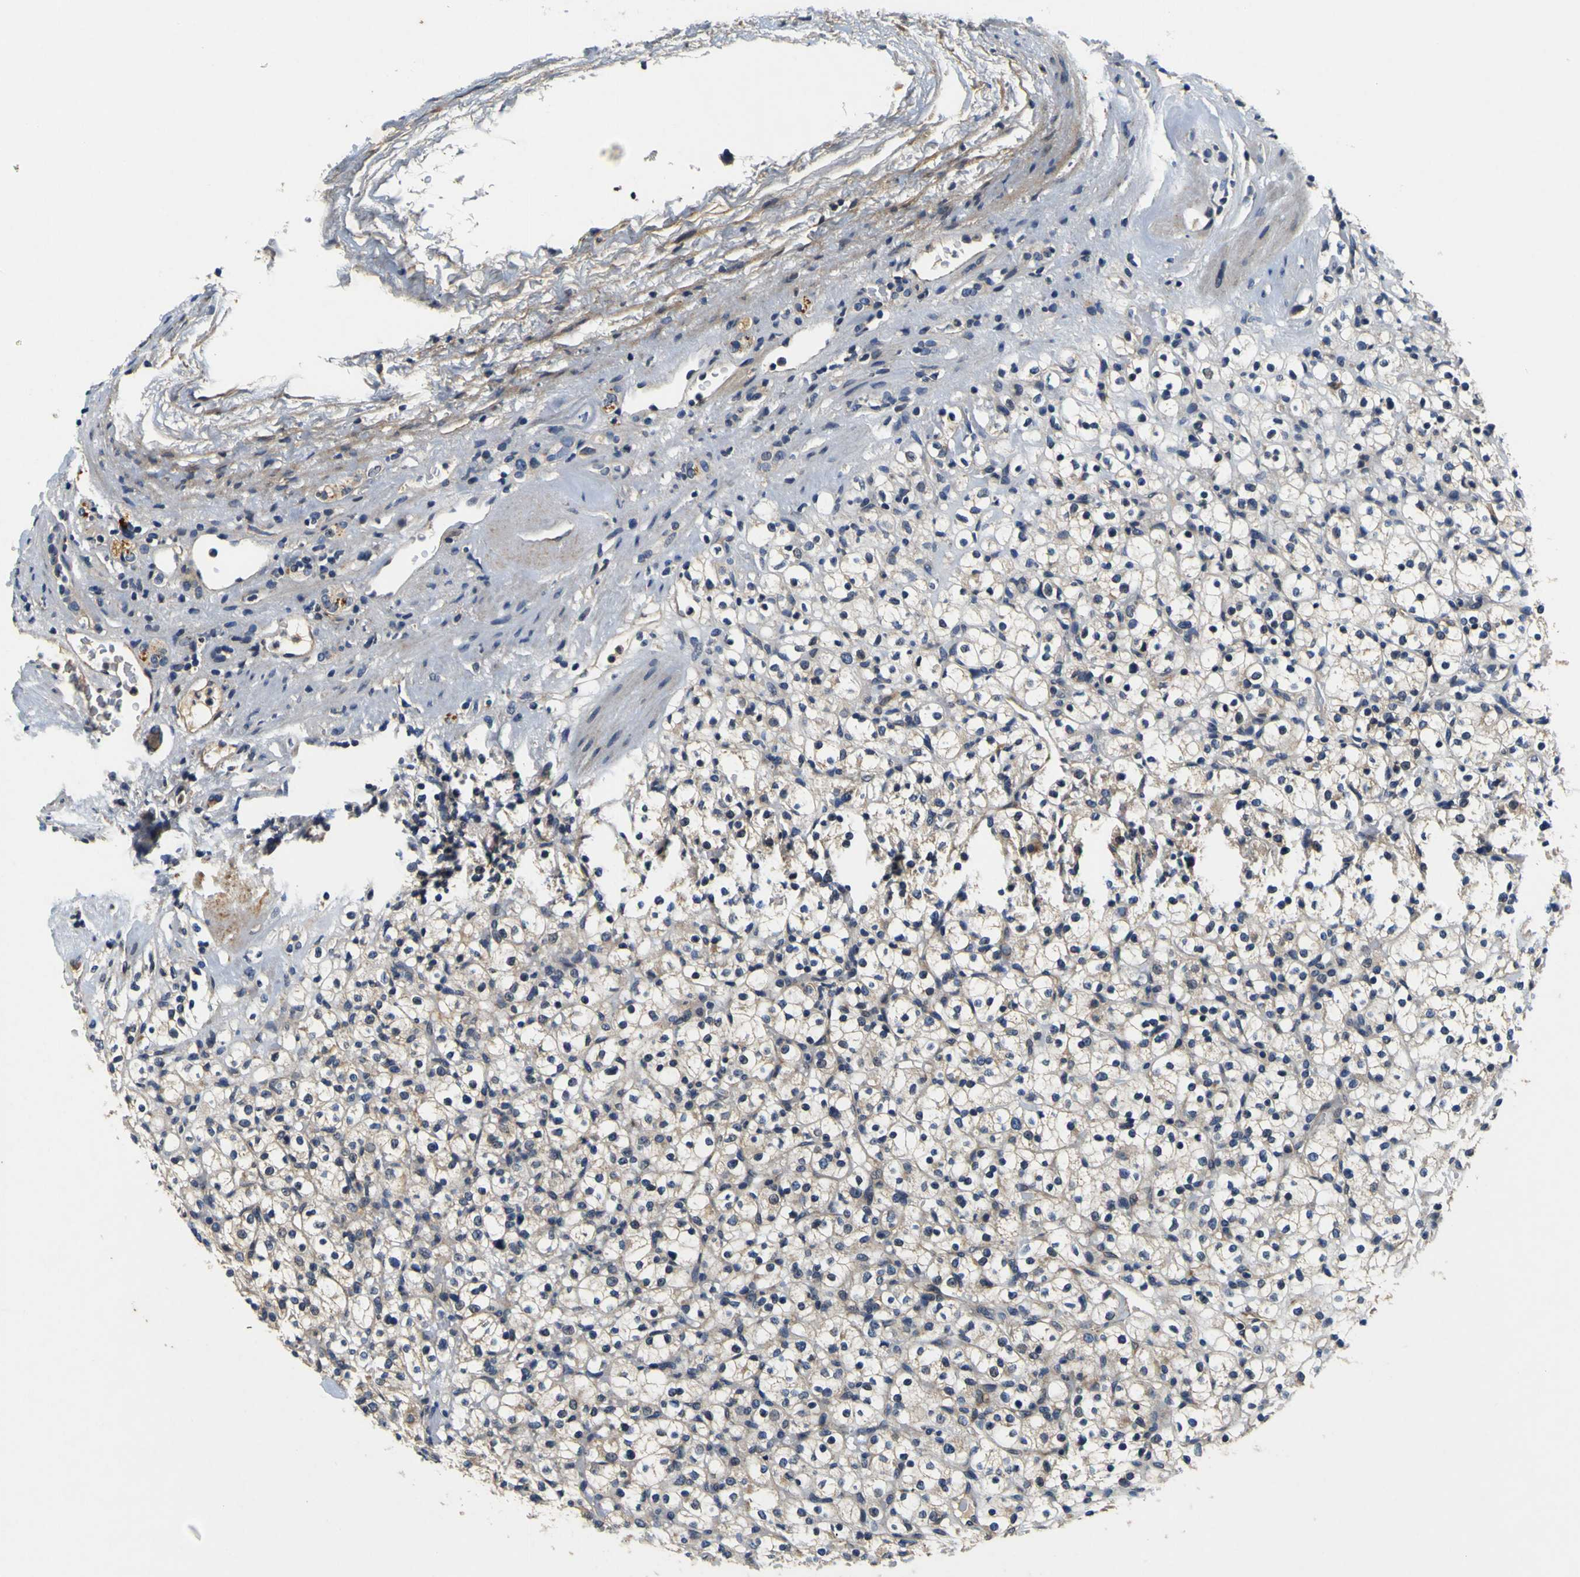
{"staining": {"intensity": "weak", "quantity": "25%-75%", "location": "cytoplasmic/membranous"}, "tissue": "renal cancer", "cell_type": "Tumor cells", "image_type": "cancer", "snomed": [{"axis": "morphology", "description": "Normal tissue, NOS"}, {"axis": "morphology", "description": "Adenocarcinoma, NOS"}, {"axis": "topography", "description": "Kidney"}], "caption": "Protein staining of adenocarcinoma (renal) tissue shows weak cytoplasmic/membranous expression in approximately 25%-75% of tumor cells.", "gene": "EPHB4", "patient": {"sex": "female", "age": 72}}